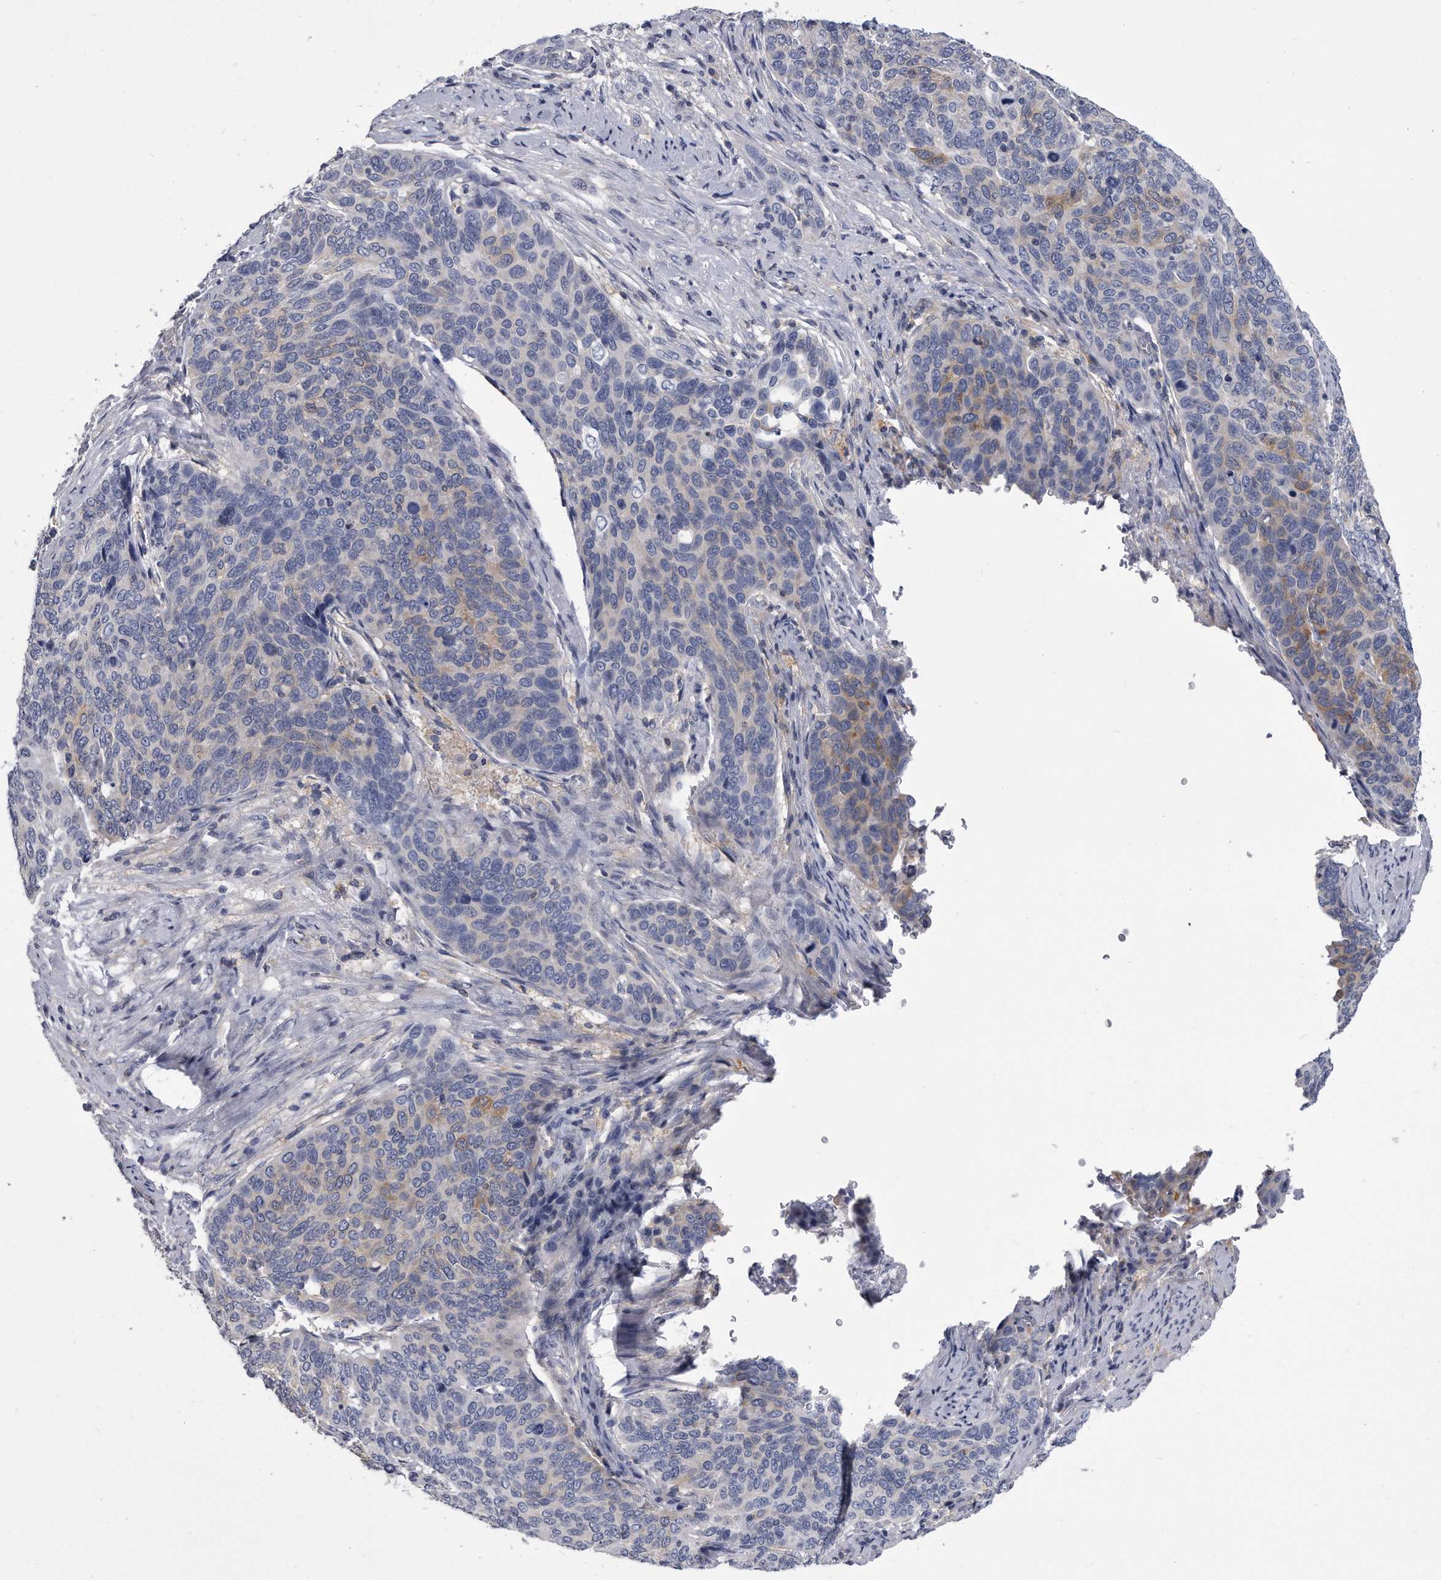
{"staining": {"intensity": "weak", "quantity": "<25%", "location": "cytoplasmic/membranous"}, "tissue": "cervical cancer", "cell_type": "Tumor cells", "image_type": "cancer", "snomed": [{"axis": "morphology", "description": "Squamous cell carcinoma, NOS"}, {"axis": "topography", "description": "Cervix"}], "caption": "There is no significant expression in tumor cells of squamous cell carcinoma (cervical).", "gene": "PYGB", "patient": {"sex": "female", "age": 60}}